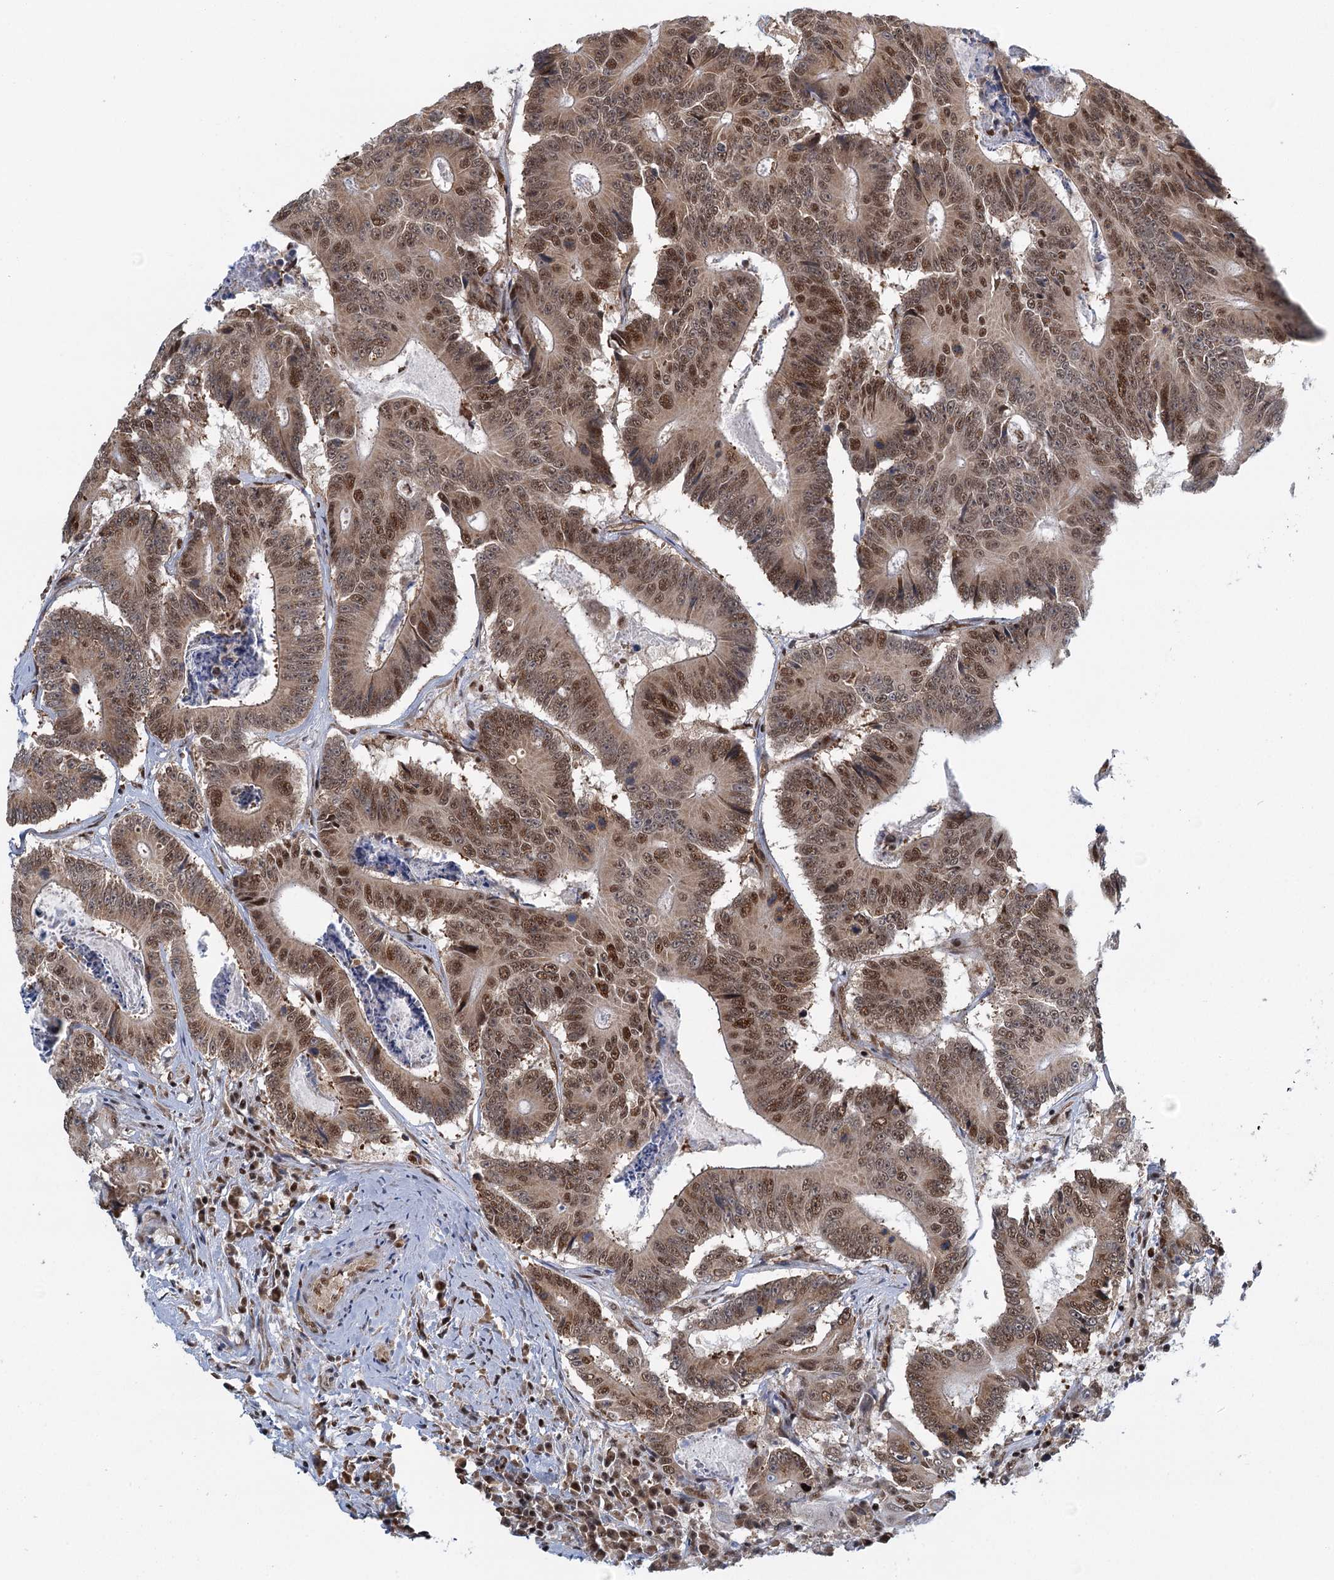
{"staining": {"intensity": "moderate", "quantity": ">75%", "location": "nuclear"}, "tissue": "colorectal cancer", "cell_type": "Tumor cells", "image_type": "cancer", "snomed": [{"axis": "morphology", "description": "Adenocarcinoma, NOS"}, {"axis": "topography", "description": "Colon"}], "caption": "Immunohistochemistry (IHC) photomicrograph of neoplastic tissue: human colorectal cancer (adenocarcinoma) stained using immunohistochemistry (IHC) reveals medium levels of moderate protein expression localized specifically in the nuclear of tumor cells, appearing as a nuclear brown color.", "gene": "GPATCH11", "patient": {"sex": "male", "age": 83}}